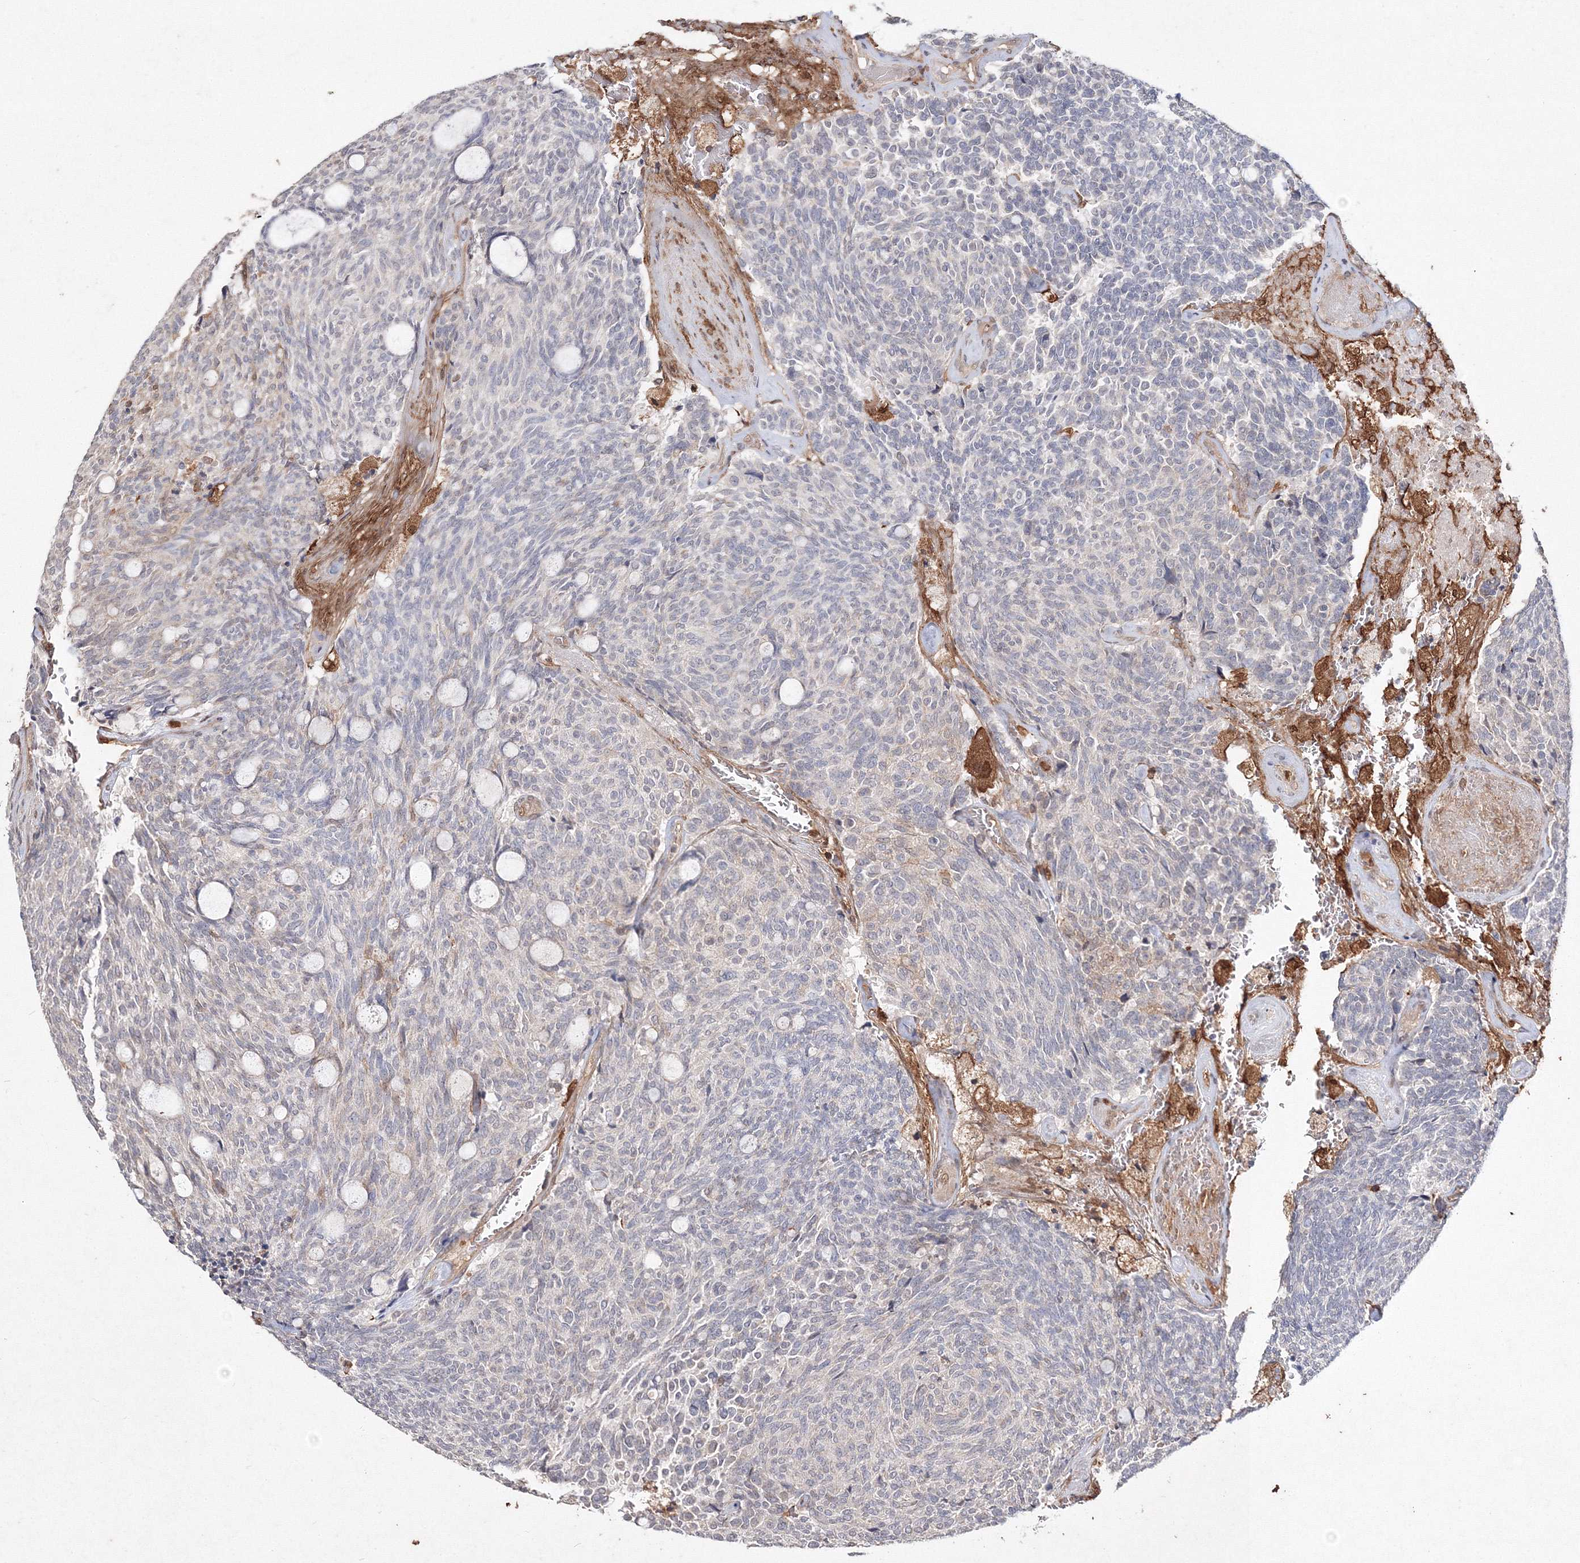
{"staining": {"intensity": "negative", "quantity": "none", "location": "none"}, "tissue": "carcinoid", "cell_type": "Tumor cells", "image_type": "cancer", "snomed": [{"axis": "morphology", "description": "Carcinoid, malignant, NOS"}, {"axis": "topography", "description": "Pancreas"}], "caption": "Immunohistochemistry micrograph of neoplastic tissue: human carcinoid stained with DAB (3,3'-diaminobenzidine) shows no significant protein expression in tumor cells.", "gene": "S100A11", "patient": {"sex": "female", "age": 54}}